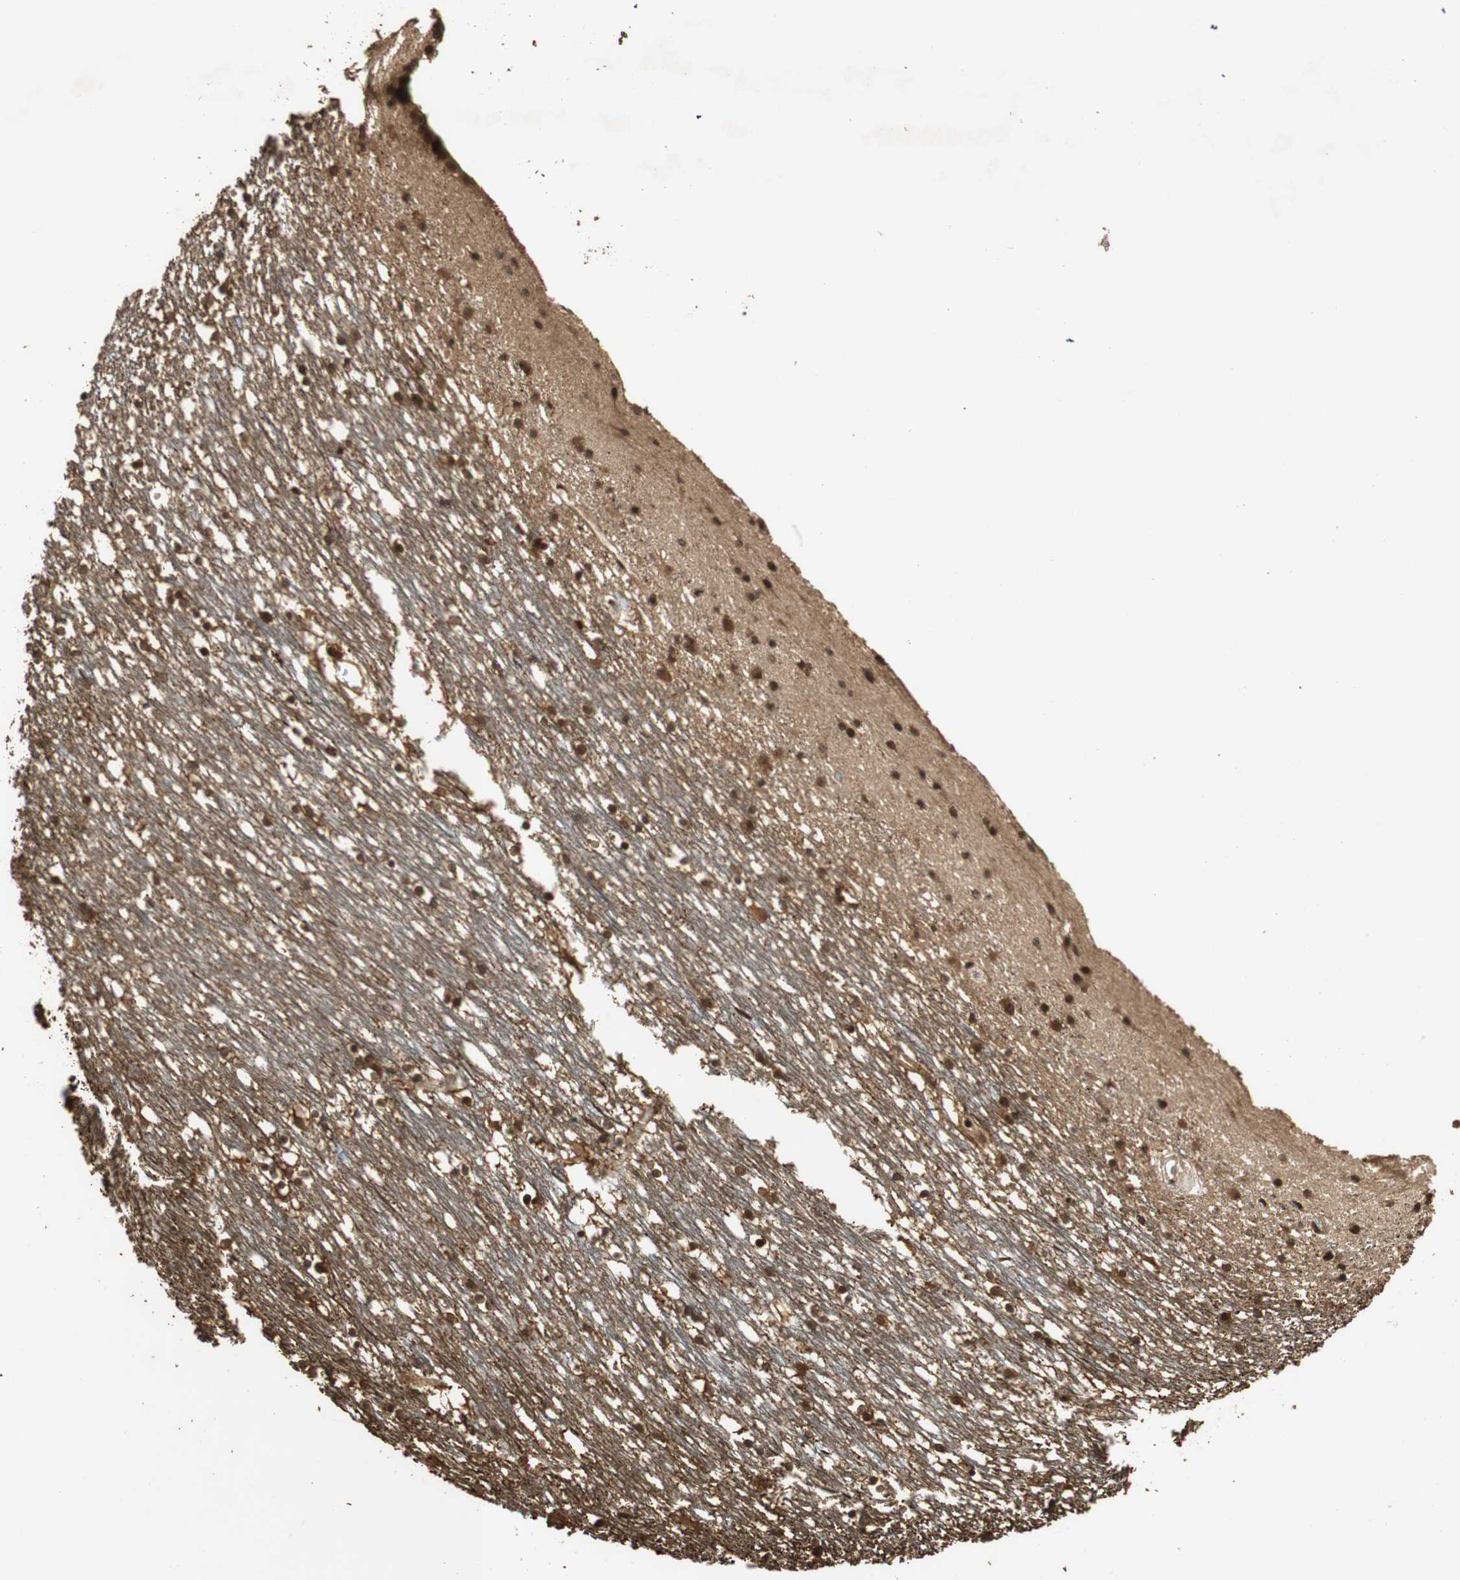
{"staining": {"intensity": "strong", "quantity": ">75%", "location": "cytoplasmic/membranous,nuclear"}, "tissue": "caudate", "cell_type": "Glial cells", "image_type": "normal", "snomed": [{"axis": "morphology", "description": "Normal tissue, NOS"}, {"axis": "topography", "description": "Lateral ventricle wall"}], "caption": "A photomicrograph of human caudate stained for a protein shows strong cytoplasmic/membranous,nuclear brown staining in glial cells.", "gene": "RPA3", "patient": {"sex": "male", "age": 45}}